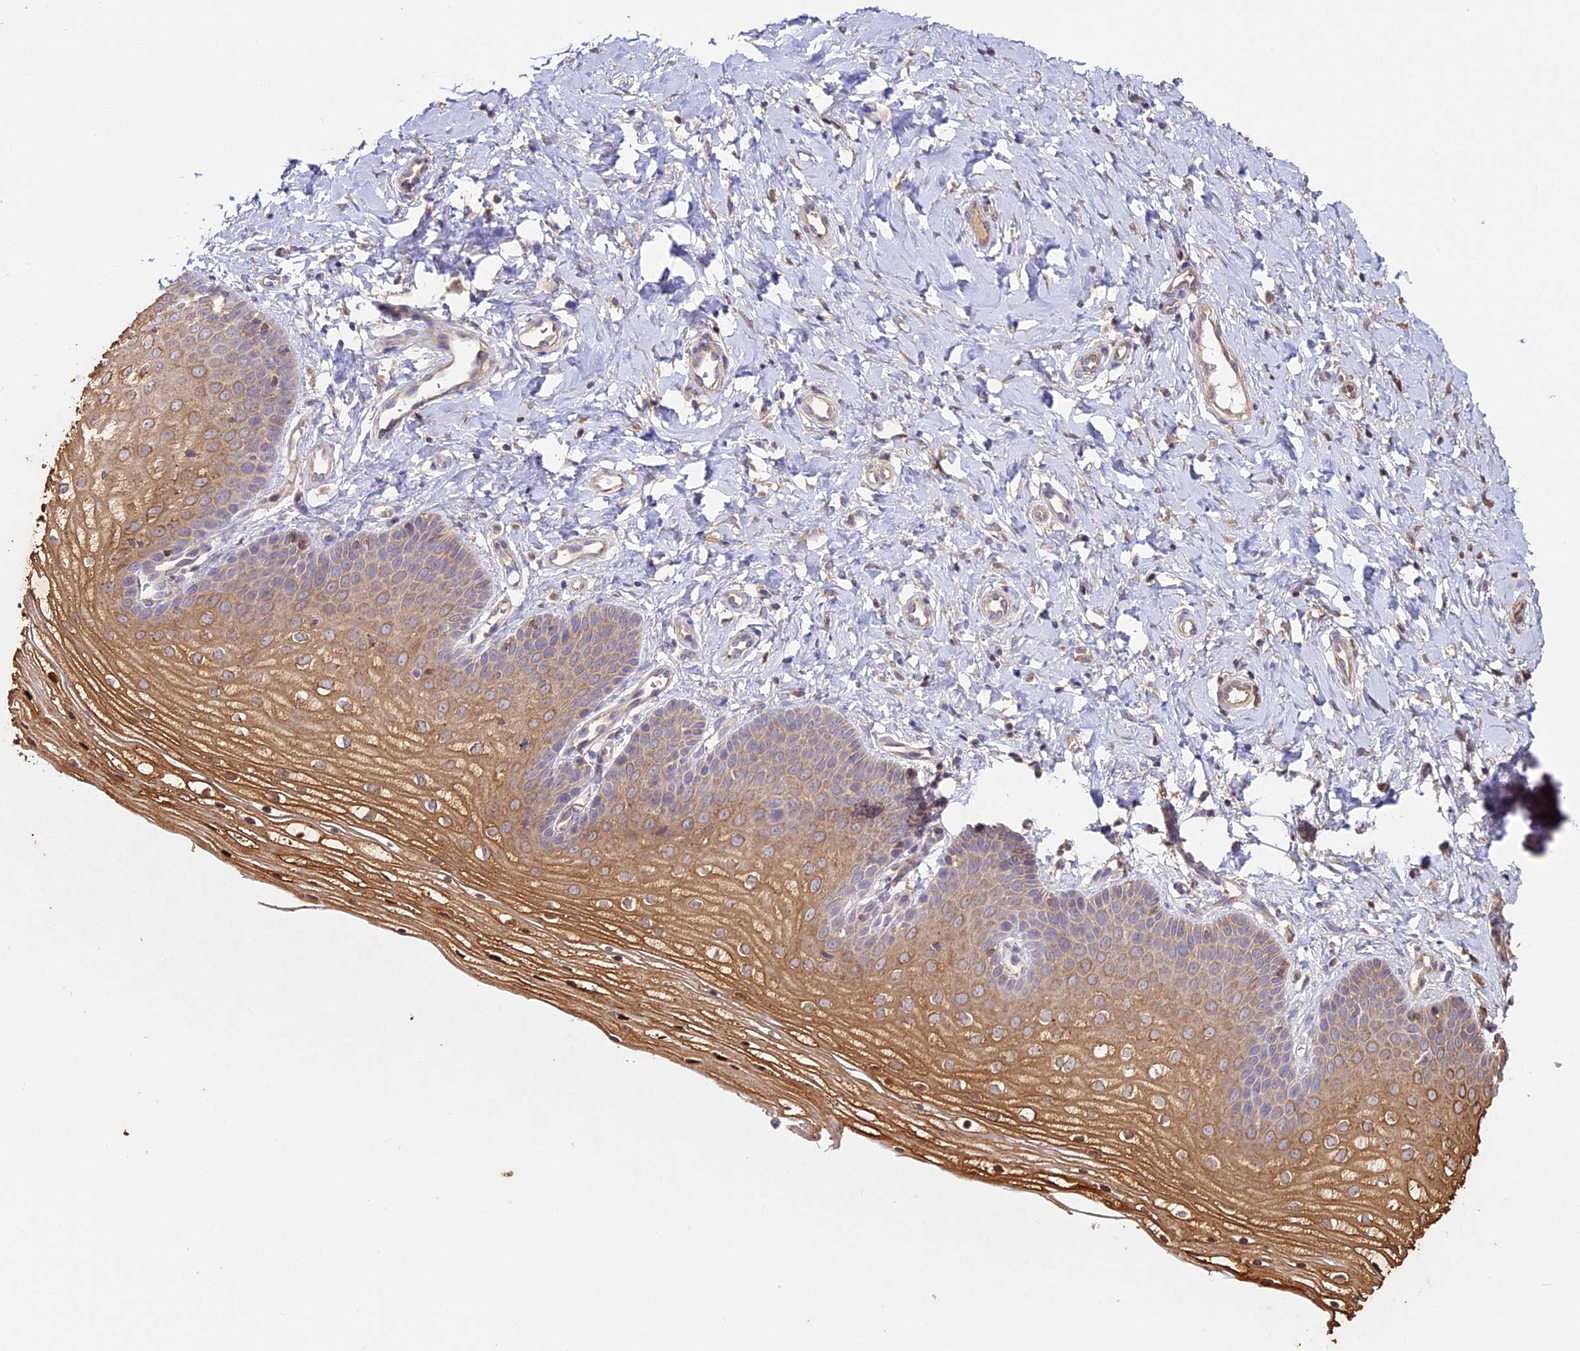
{"staining": {"intensity": "moderate", "quantity": ">75%", "location": "cytoplasmic/membranous"}, "tissue": "vagina", "cell_type": "Squamous epithelial cells", "image_type": "normal", "snomed": [{"axis": "morphology", "description": "Normal tissue, NOS"}, {"axis": "topography", "description": "Vagina"}], "caption": "A high-resolution histopathology image shows immunohistochemistry staining of normal vagina, which displays moderate cytoplasmic/membranous expression in approximately >75% of squamous epithelial cells. (Brightfield microscopy of DAB IHC at high magnification).", "gene": "BCAS4", "patient": {"sex": "female", "age": 68}}